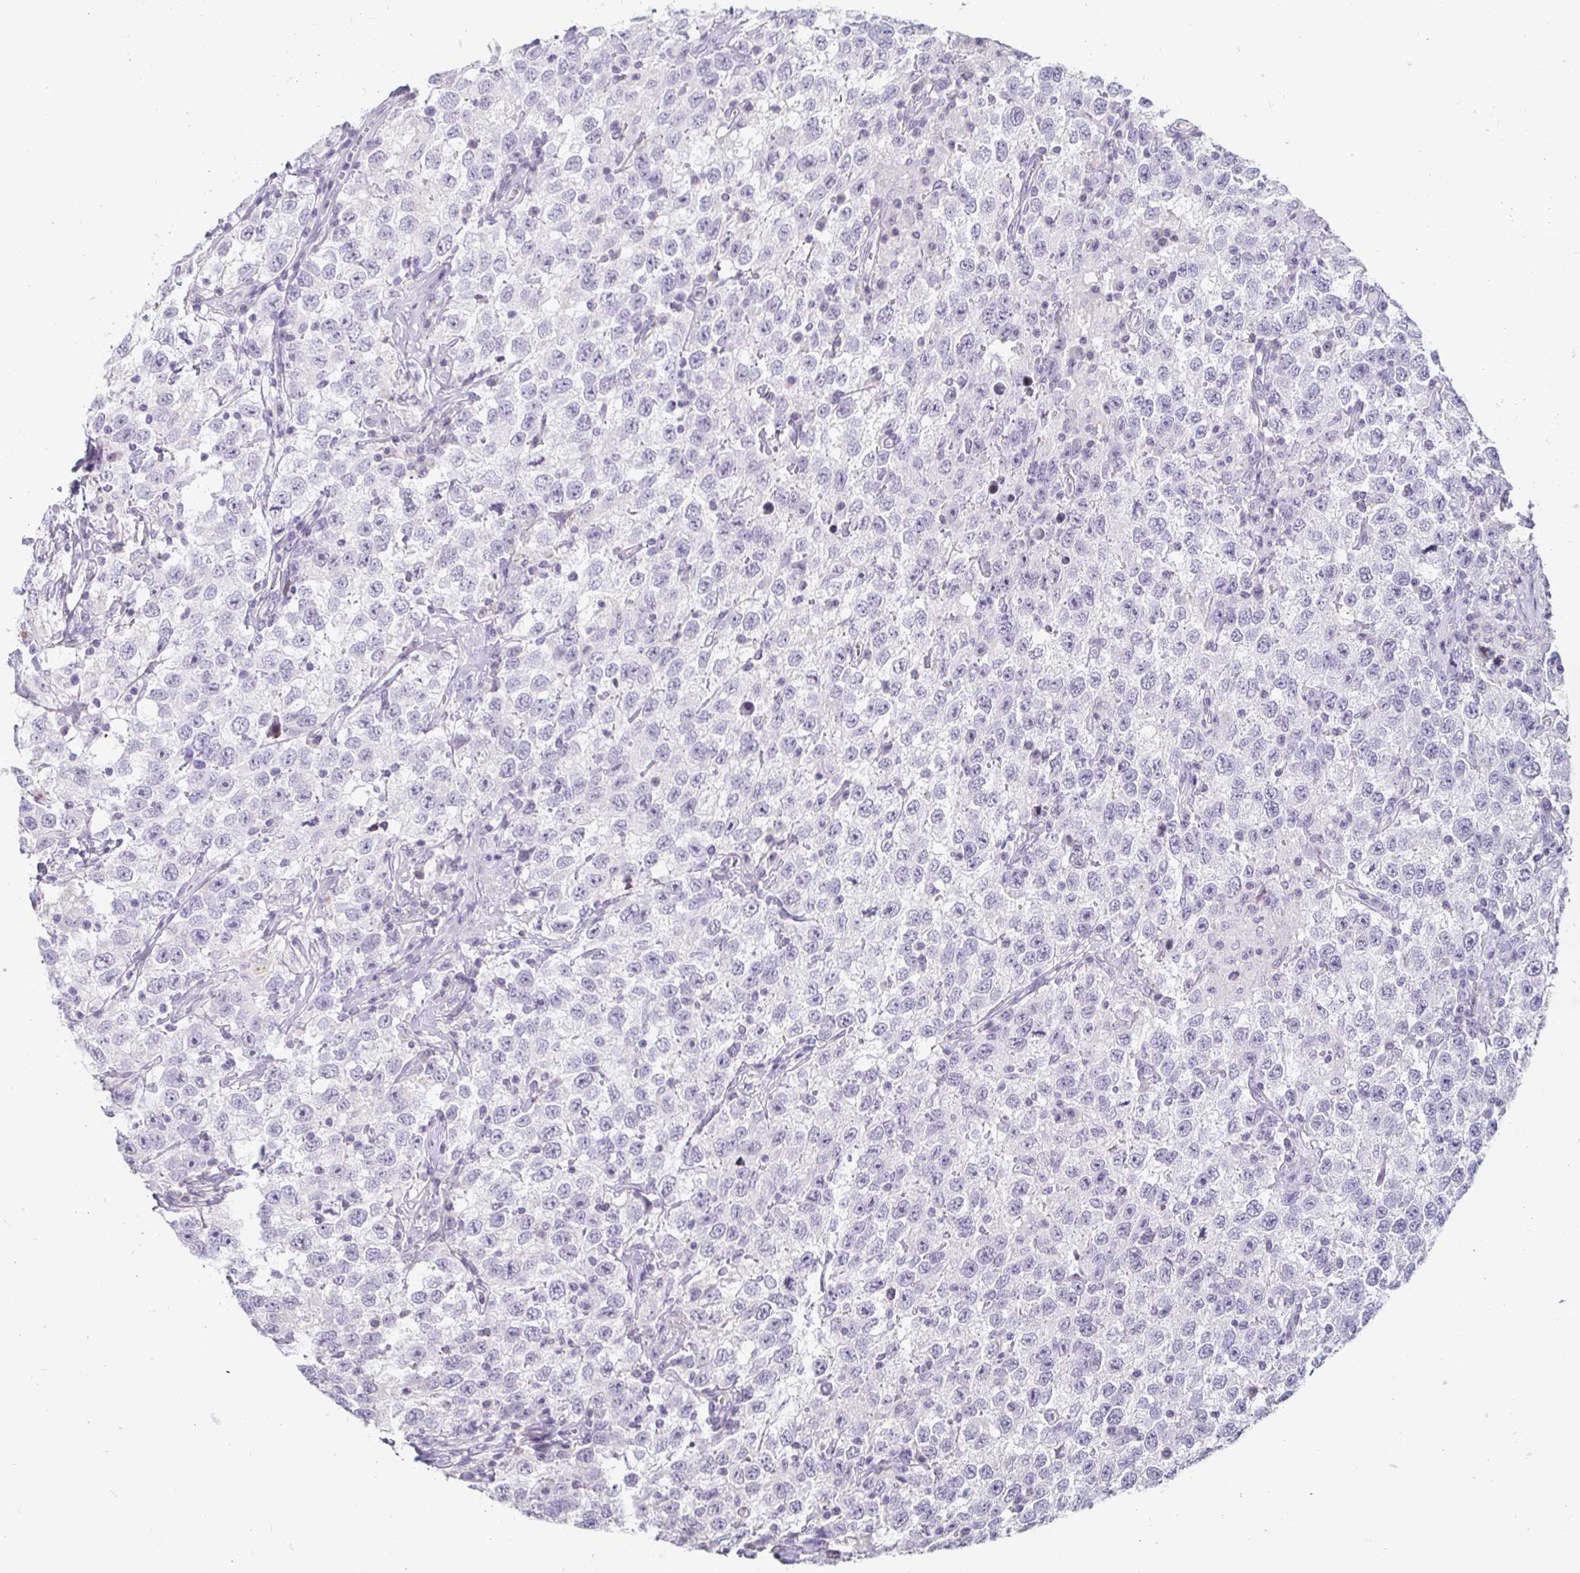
{"staining": {"intensity": "negative", "quantity": "none", "location": "none"}, "tissue": "testis cancer", "cell_type": "Tumor cells", "image_type": "cancer", "snomed": [{"axis": "morphology", "description": "Seminoma, NOS"}, {"axis": "topography", "description": "Testis"}], "caption": "DAB (3,3'-diaminobenzidine) immunohistochemical staining of testis cancer (seminoma) reveals no significant positivity in tumor cells.", "gene": "CR2", "patient": {"sex": "male", "age": 41}}